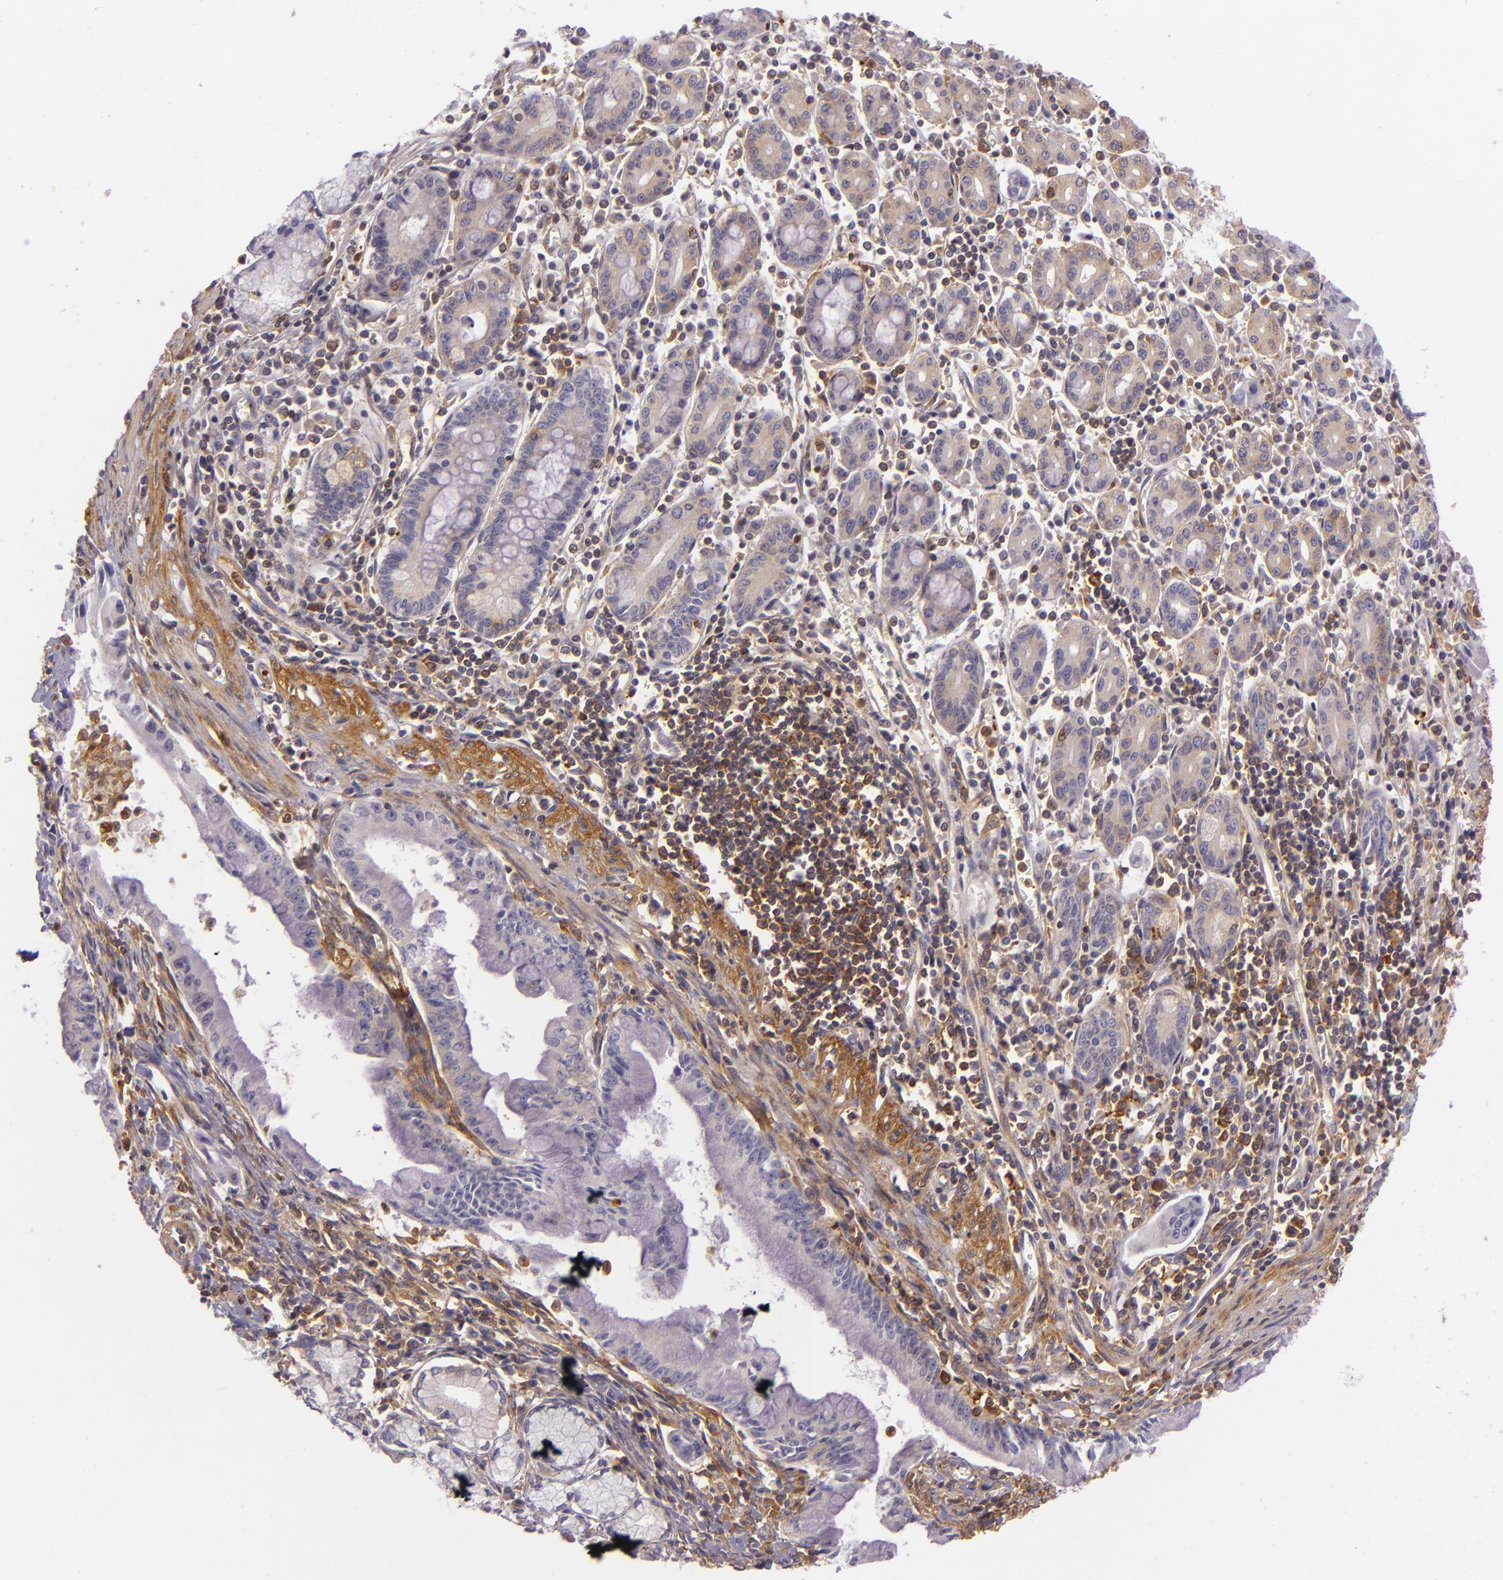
{"staining": {"intensity": "negative", "quantity": "none", "location": "none"}, "tissue": "pancreatic cancer", "cell_type": "Tumor cells", "image_type": "cancer", "snomed": [{"axis": "morphology", "description": "Adenocarcinoma, NOS"}, {"axis": "topography", "description": "Pancreas"}], "caption": "Tumor cells show no significant positivity in pancreatic cancer.", "gene": "TLN1", "patient": {"sex": "male", "age": 59}}